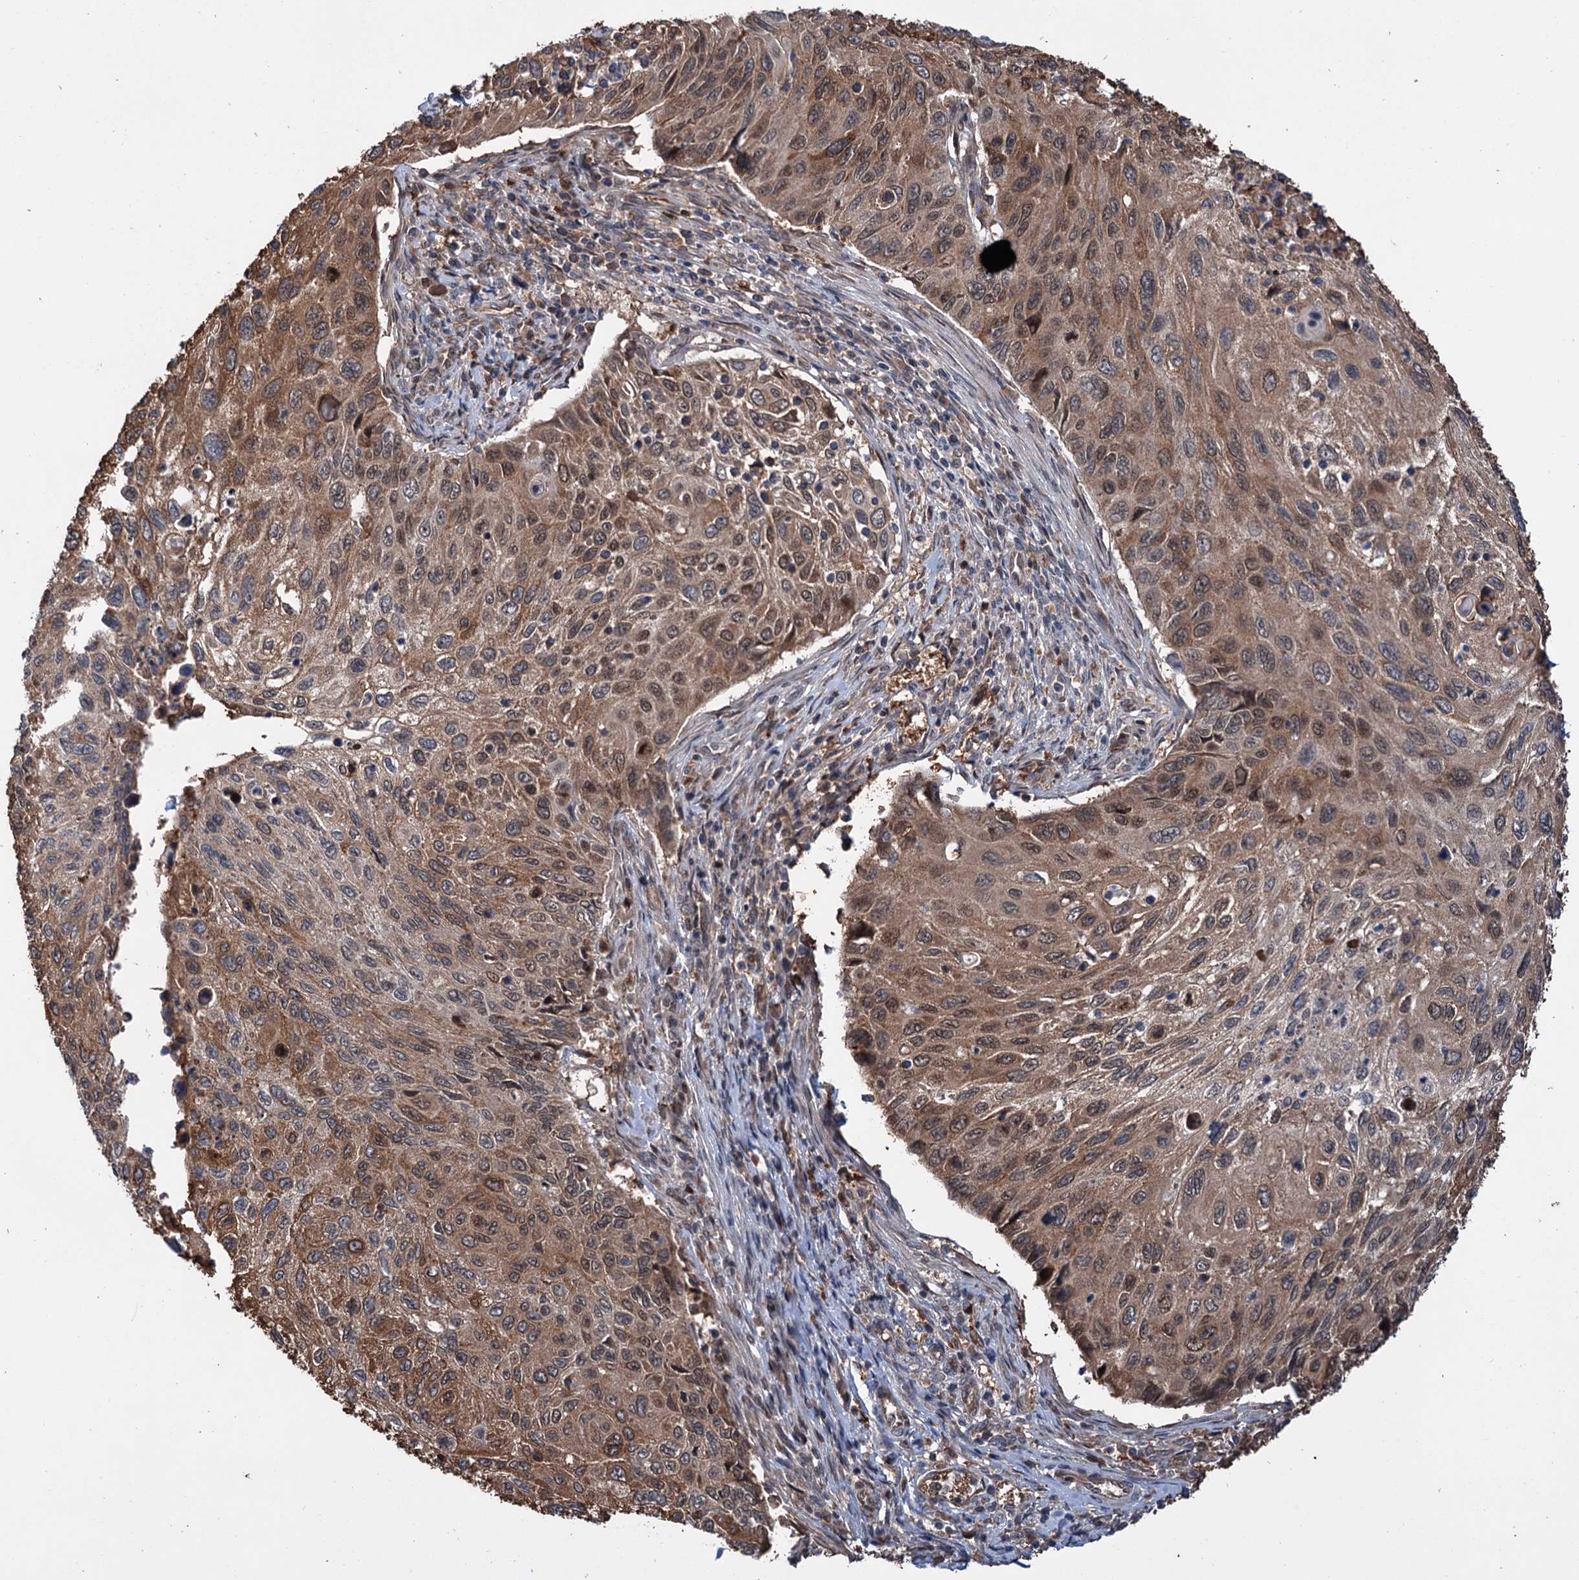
{"staining": {"intensity": "moderate", "quantity": ">75%", "location": "cytoplasmic/membranous"}, "tissue": "cervical cancer", "cell_type": "Tumor cells", "image_type": "cancer", "snomed": [{"axis": "morphology", "description": "Squamous cell carcinoma, NOS"}, {"axis": "topography", "description": "Cervix"}], "caption": "Moderate cytoplasmic/membranous protein expression is appreciated in approximately >75% of tumor cells in squamous cell carcinoma (cervical).", "gene": "NCAPD2", "patient": {"sex": "female", "age": 70}}